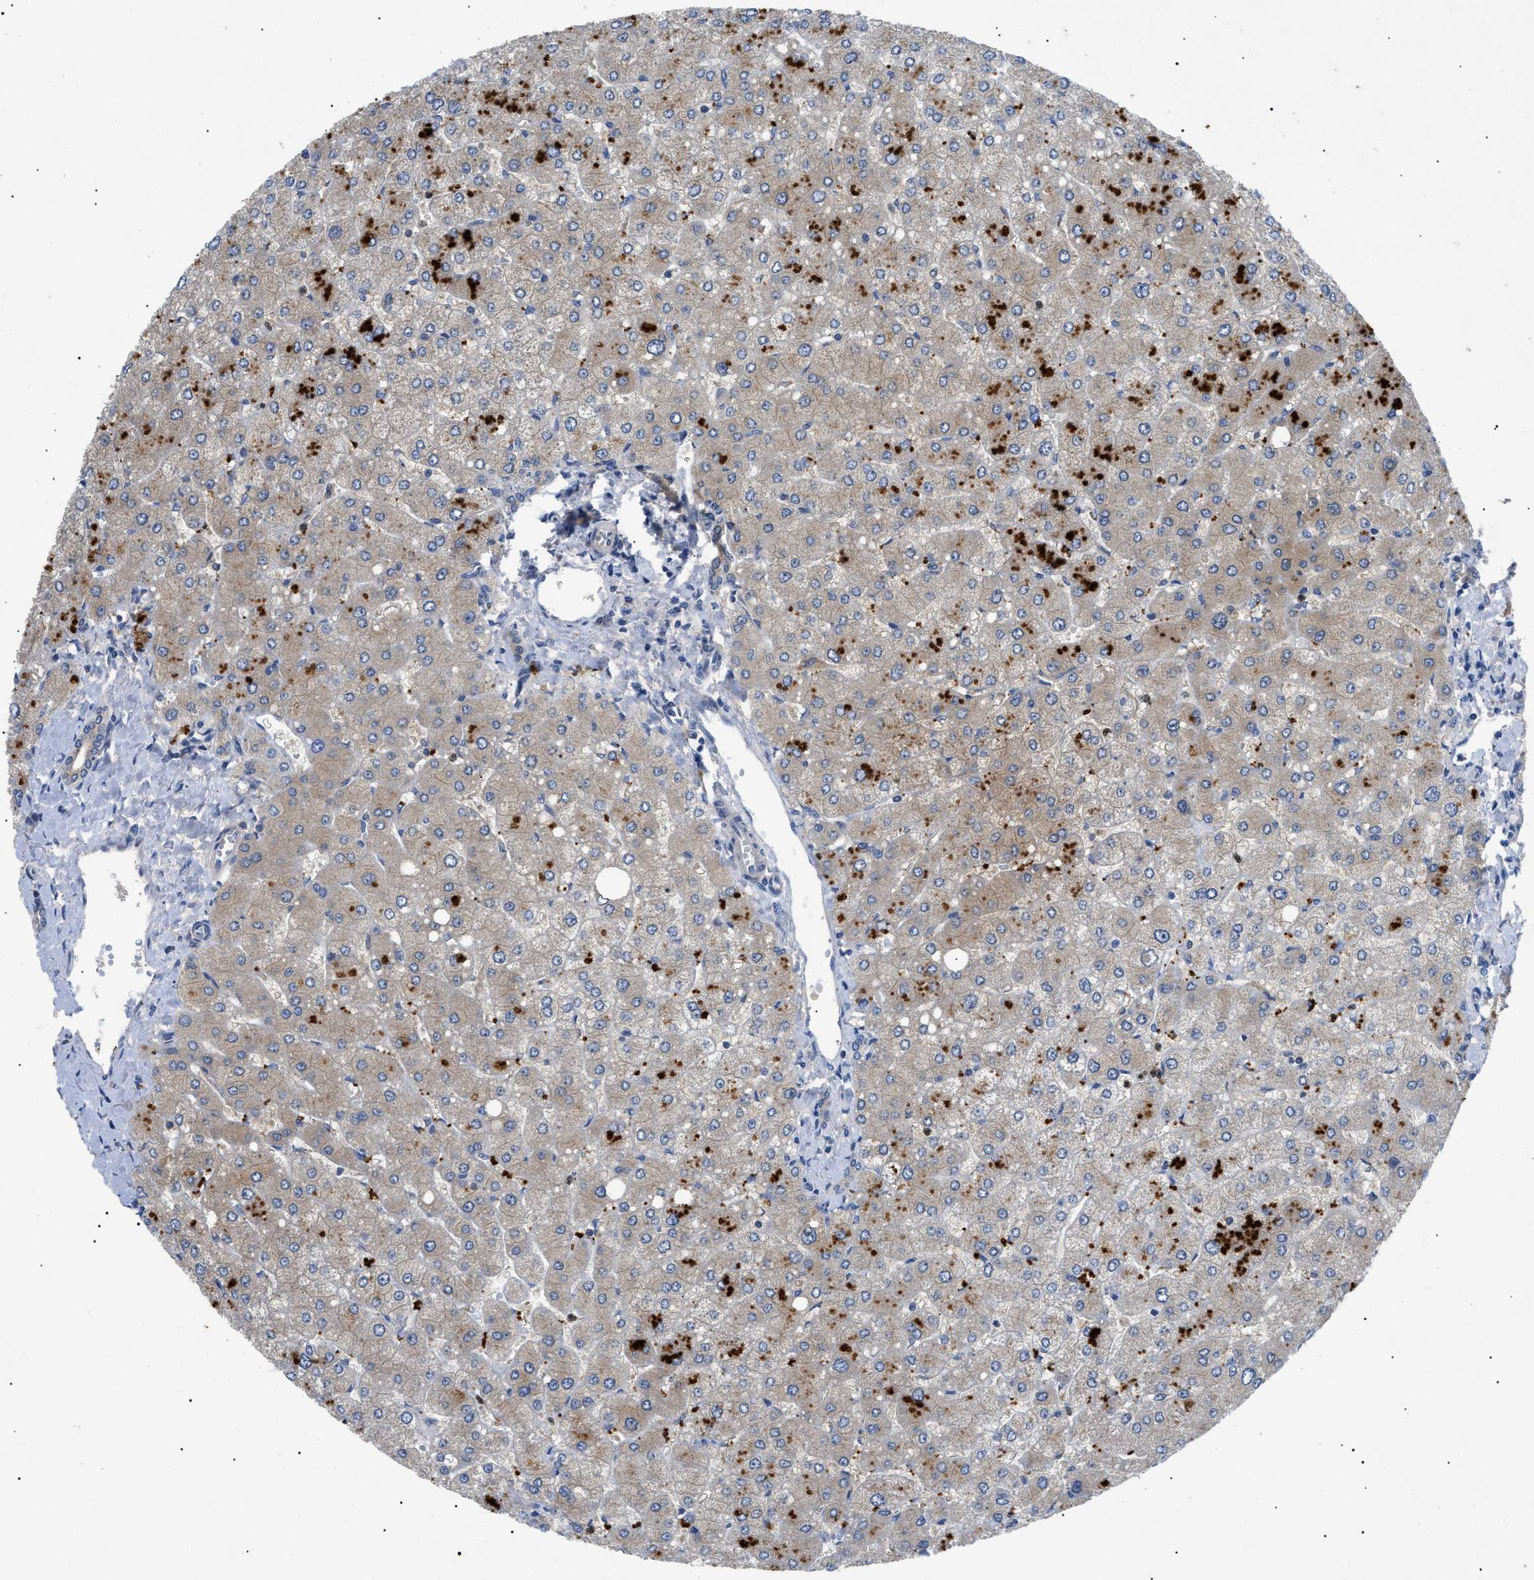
{"staining": {"intensity": "negative", "quantity": "none", "location": "none"}, "tissue": "liver", "cell_type": "Cholangiocytes", "image_type": "normal", "snomed": [{"axis": "morphology", "description": "Normal tissue, NOS"}, {"axis": "topography", "description": "Liver"}], "caption": "Cholangiocytes show no significant positivity in unremarkable liver. (Brightfield microscopy of DAB immunohistochemistry at high magnification).", "gene": "RIPK1", "patient": {"sex": "male", "age": 55}}